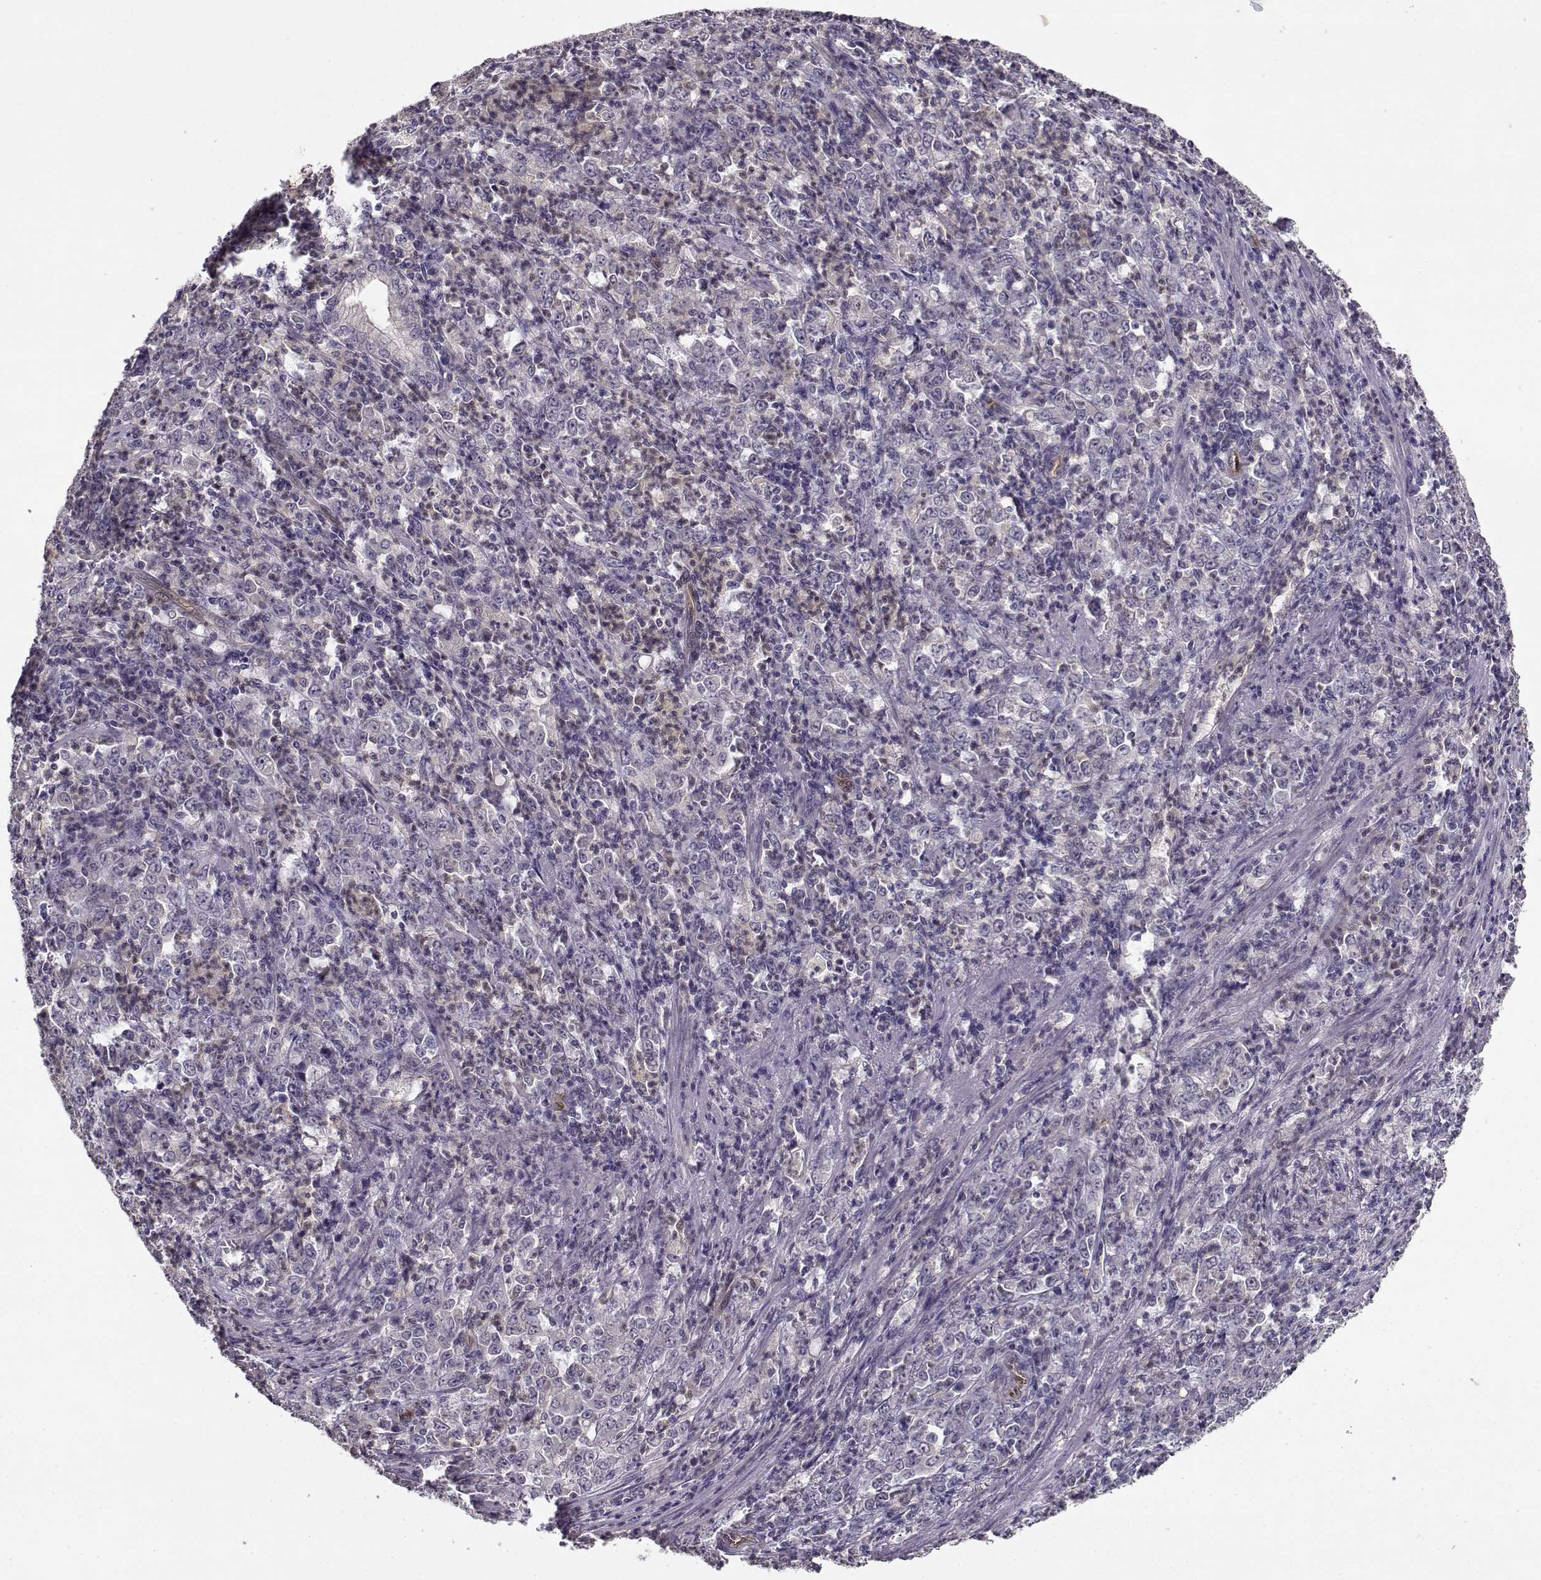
{"staining": {"intensity": "negative", "quantity": "none", "location": "none"}, "tissue": "stomach cancer", "cell_type": "Tumor cells", "image_type": "cancer", "snomed": [{"axis": "morphology", "description": "Adenocarcinoma, NOS"}, {"axis": "topography", "description": "Stomach, lower"}], "caption": "IHC of stomach adenocarcinoma exhibits no staining in tumor cells.", "gene": "BMX", "patient": {"sex": "female", "age": 71}}